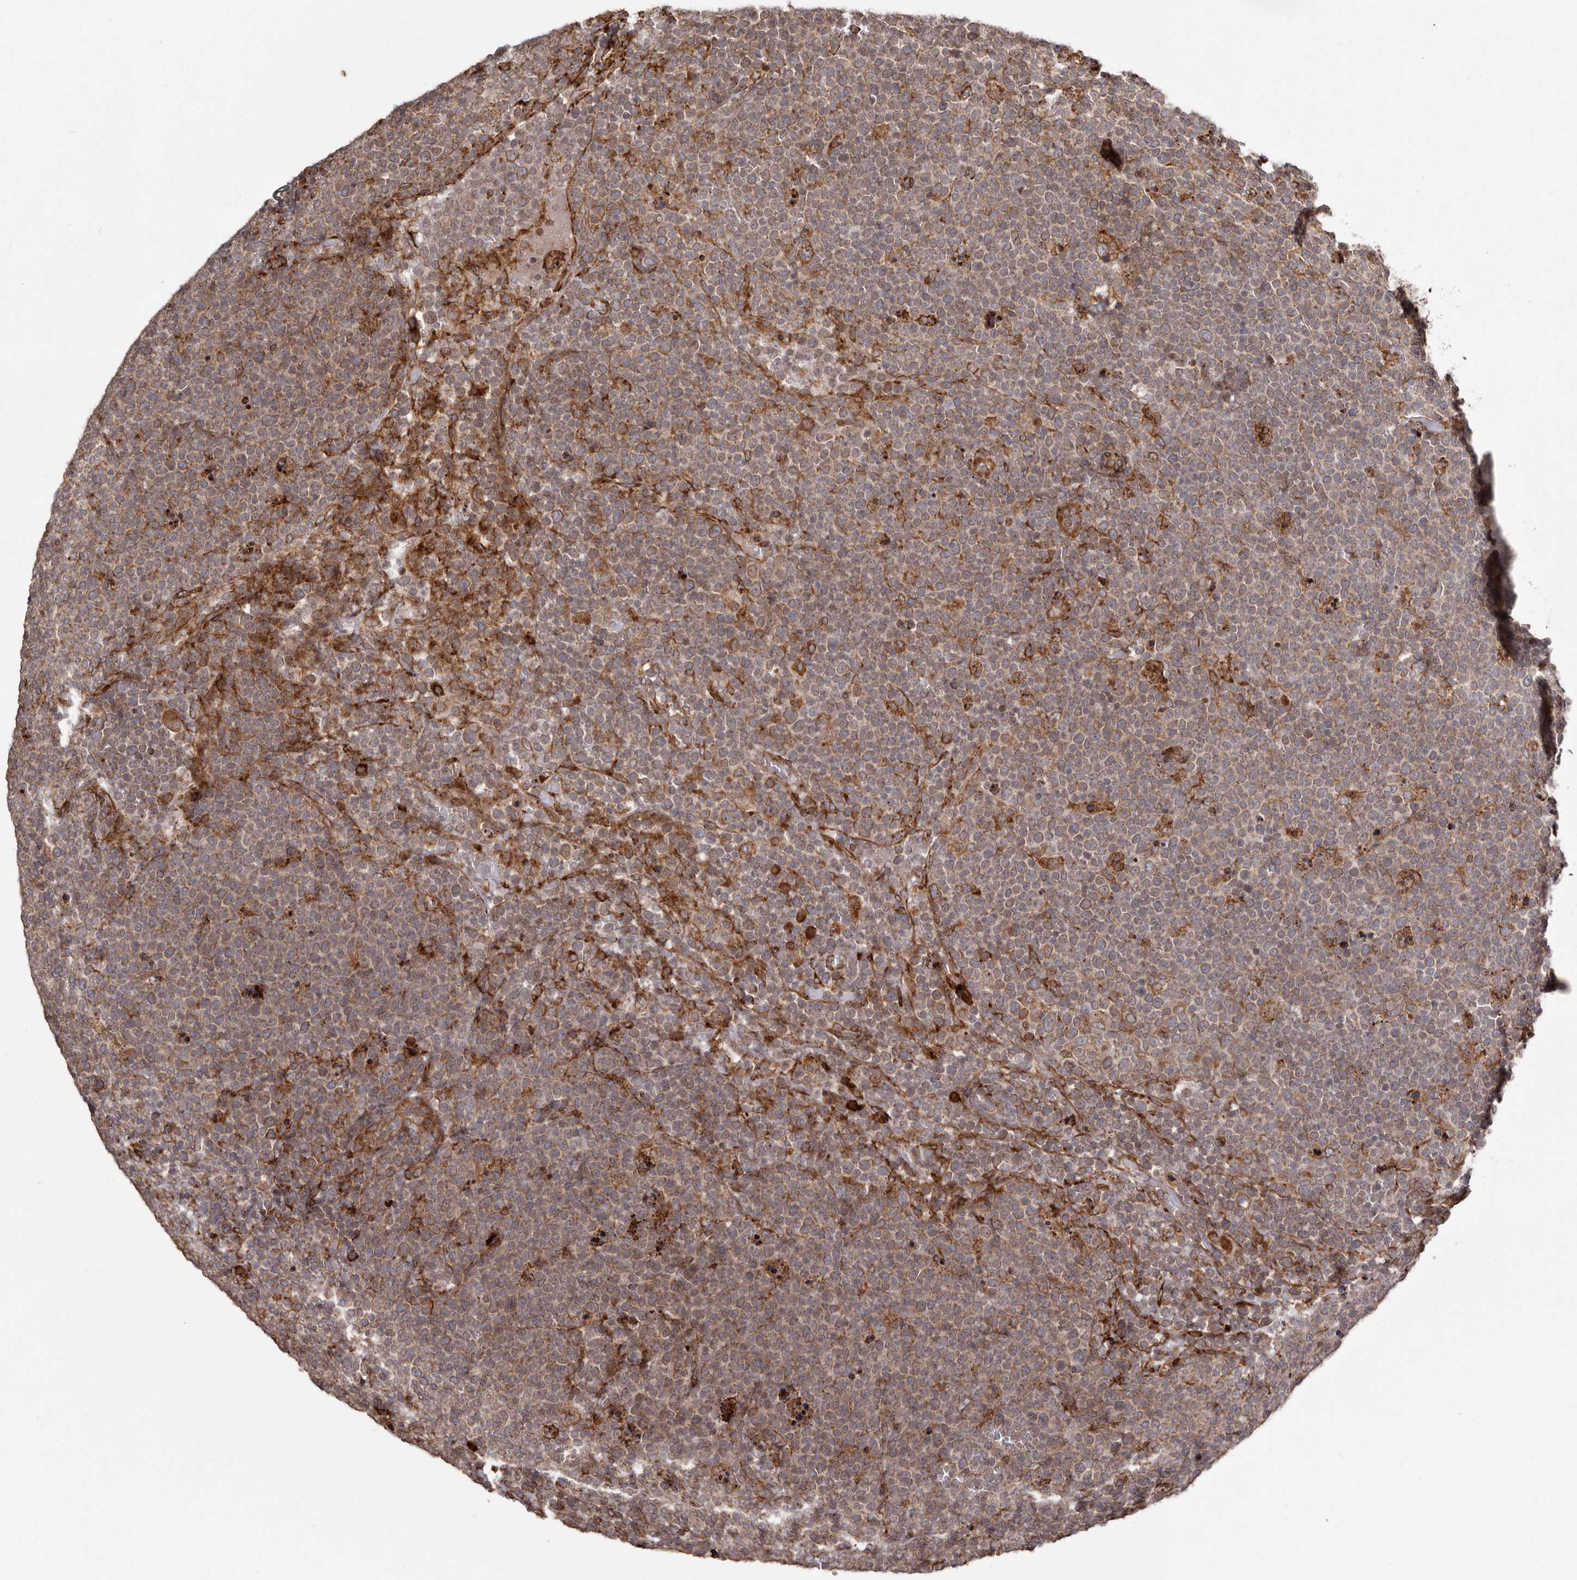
{"staining": {"intensity": "moderate", "quantity": ">75%", "location": "cytoplasmic/membranous"}, "tissue": "lymphoma", "cell_type": "Tumor cells", "image_type": "cancer", "snomed": [{"axis": "morphology", "description": "Malignant lymphoma, non-Hodgkin's type, High grade"}, {"axis": "topography", "description": "Lymph node"}], "caption": "This photomicrograph demonstrates immunohistochemistry staining of human lymphoma, with medium moderate cytoplasmic/membranous positivity in about >75% of tumor cells.", "gene": "NUP43", "patient": {"sex": "male", "age": 61}}